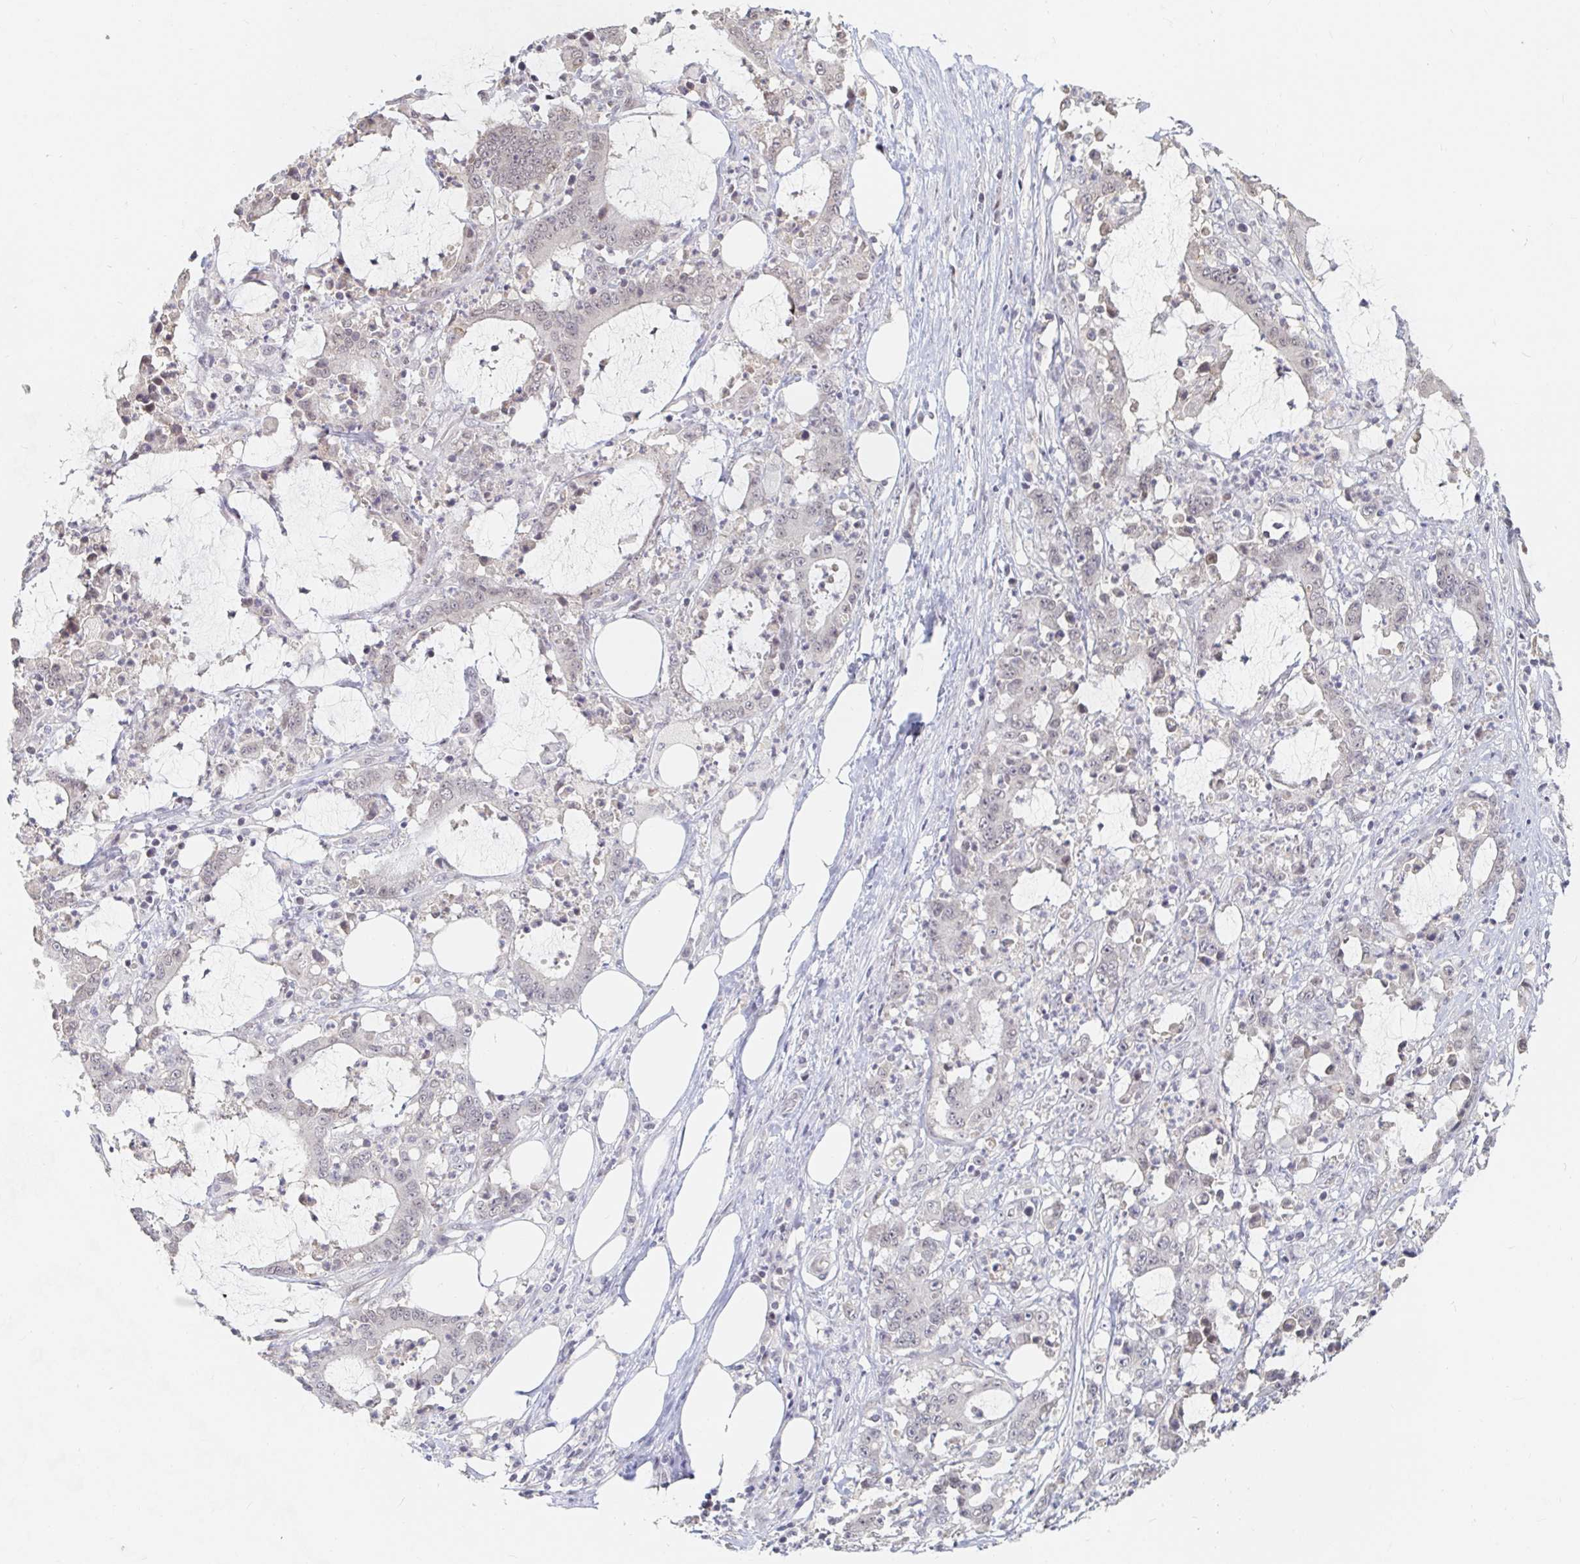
{"staining": {"intensity": "weak", "quantity": "<25%", "location": "nuclear"}, "tissue": "stomach cancer", "cell_type": "Tumor cells", "image_type": "cancer", "snomed": [{"axis": "morphology", "description": "Adenocarcinoma, NOS"}, {"axis": "topography", "description": "Stomach, upper"}], "caption": "This is a histopathology image of immunohistochemistry staining of stomach adenocarcinoma, which shows no expression in tumor cells.", "gene": "CHD2", "patient": {"sex": "male", "age": 68}}